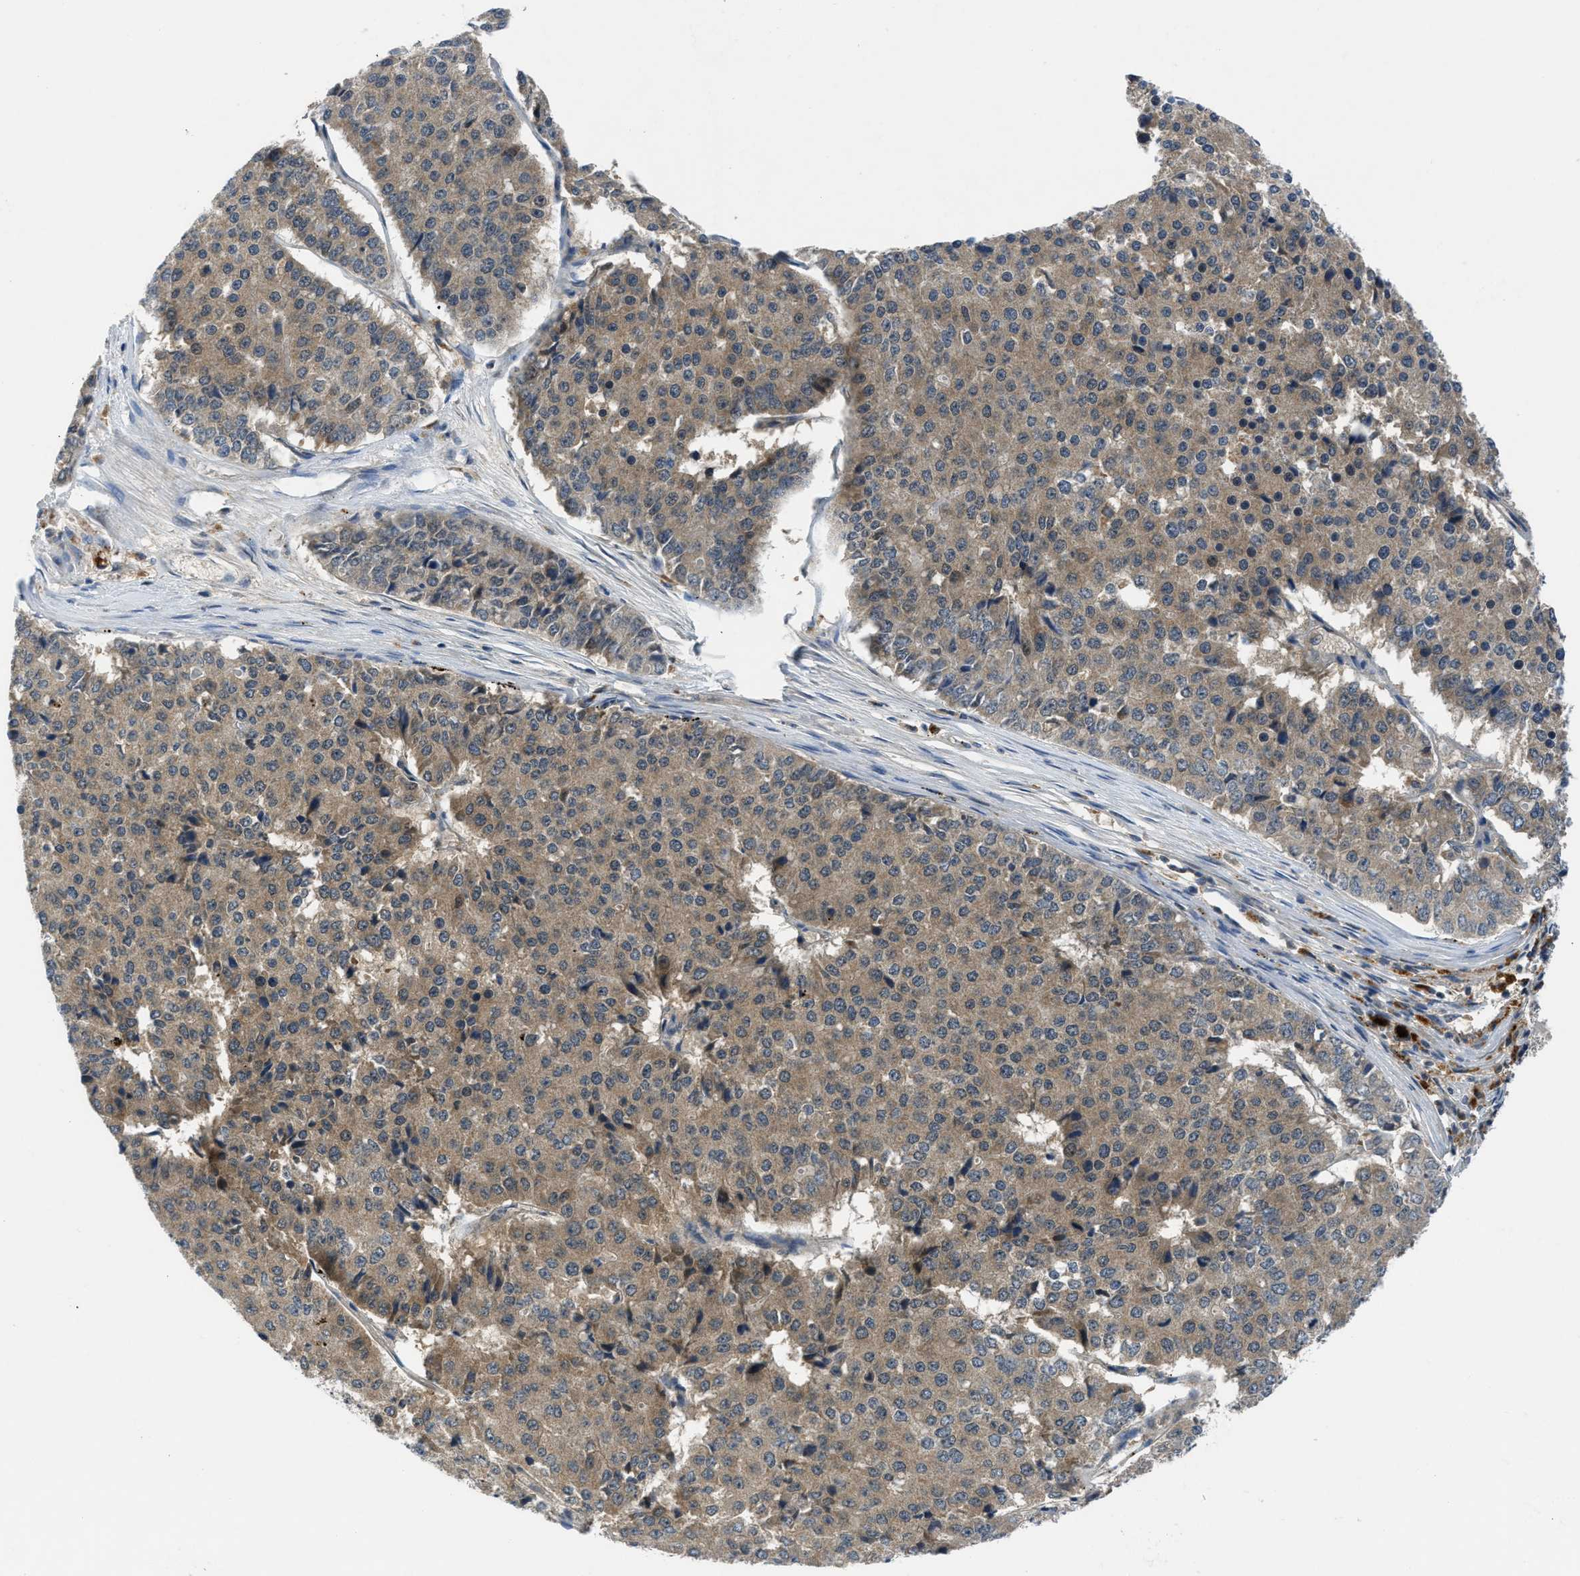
{"staining": {"intensity": "moderate", "quantity": ">75%", "location": "cytoplasmic/membranous"}, "tissue": "pancreatic cancer", "cell_type": "Tumor cells", "image_type": "cancer", "snomed": [{"axis": "morphology", "description": "Adenocarcinoma, NOS"}, {"axis": "topography", "description": "Pancreas"}], "caption": "Adenocarcinoma (pancreatic) stained with DAB IHC reveals medium levels of moderate cytoplasmic/membranous positivity in about >75% of tumor cells. (brown staining indicates protein expression, while blue staining denotes nuclei).", "gene": "PDE7A", "patient": {"sex": "male", "age": 50}}